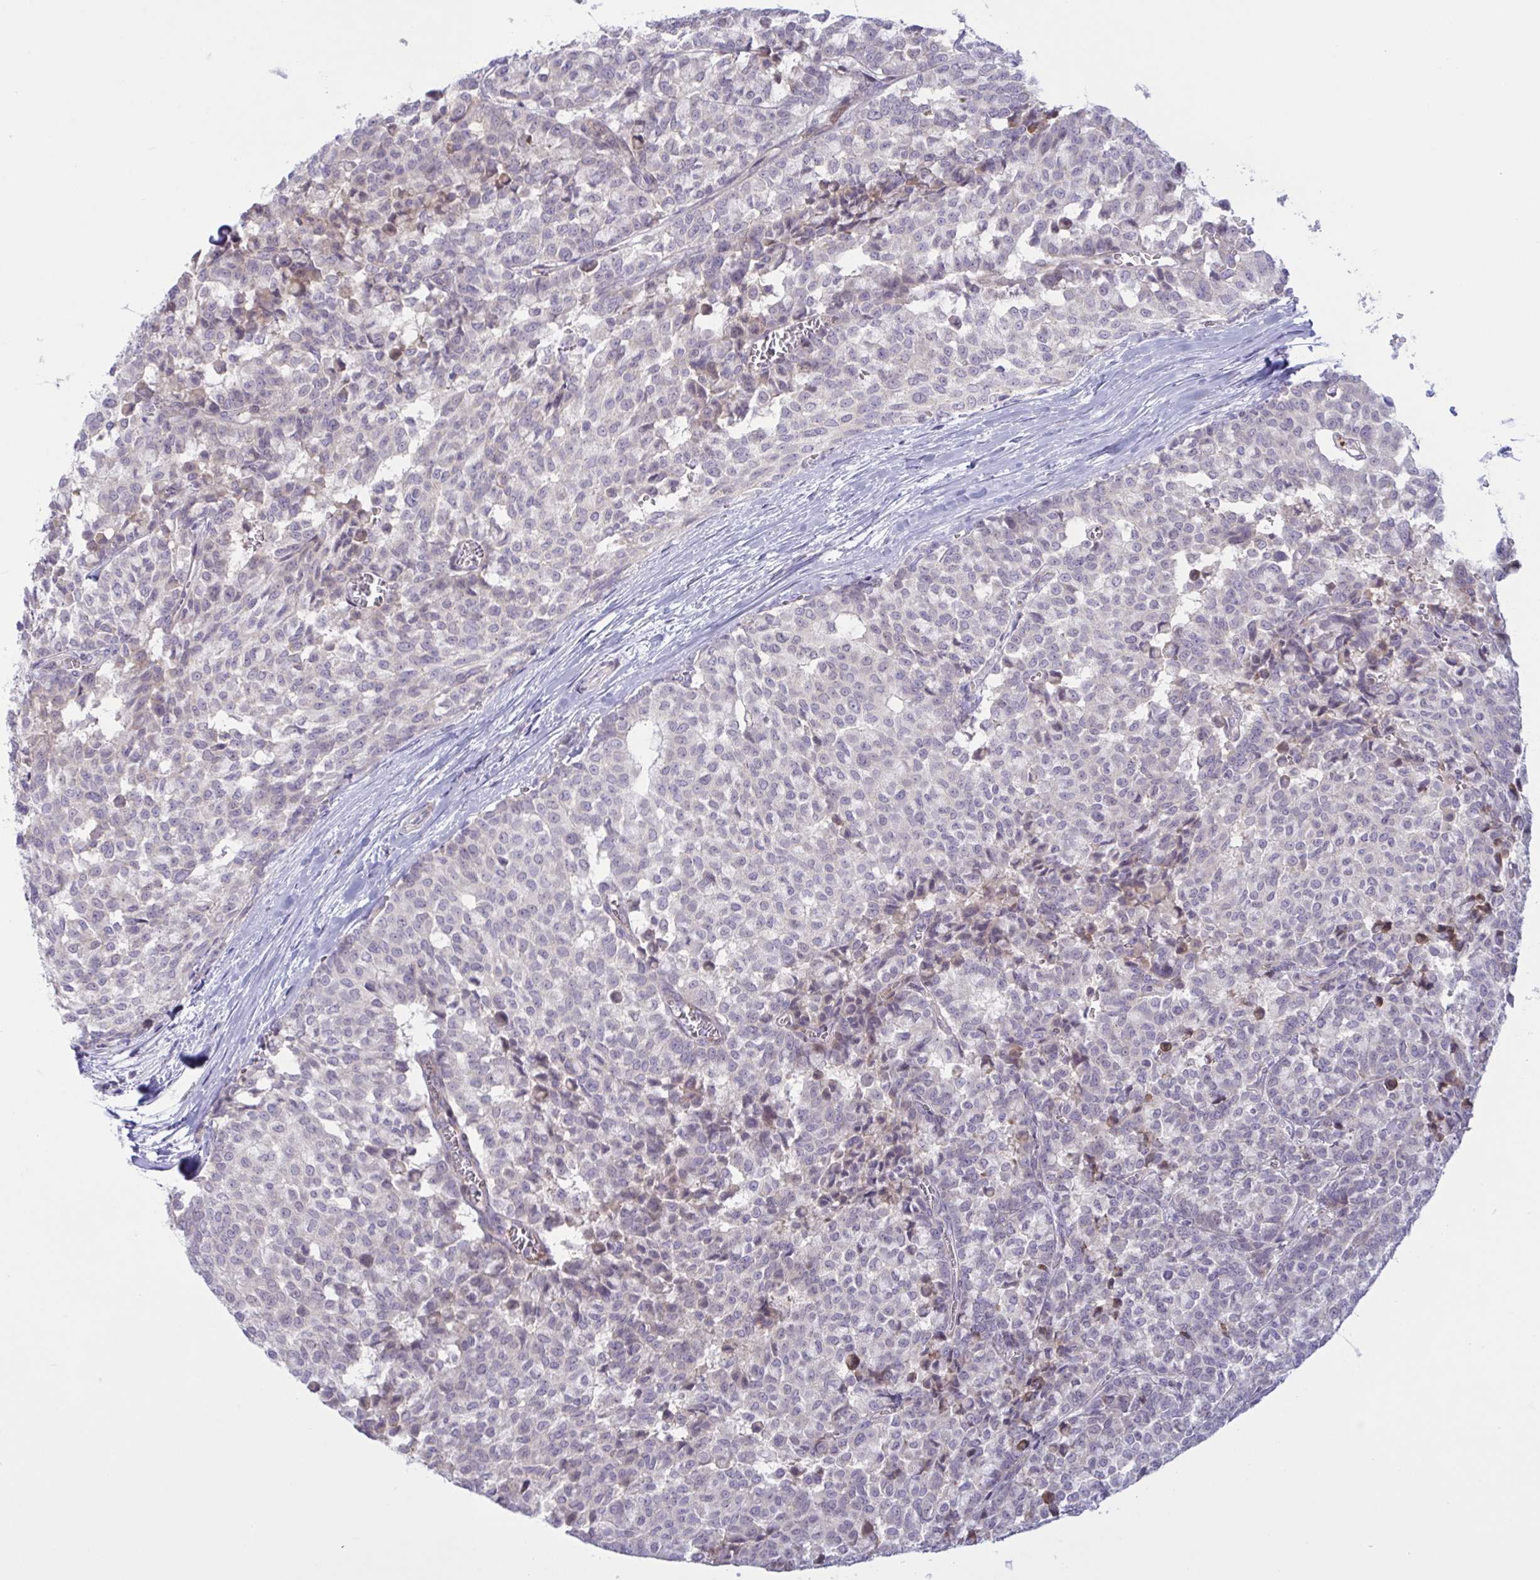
{"staining": {"intensity": "negative", "quantity": "none", "location": "none"}, "tissue": "breast cancer", "cell_type": "Tumor cells", "image_type": "cancer", "snomed": [{"axis": "morphology", "description": "Duct carcinoma"}, {"axis": "topography", "description": "Breast"}], "caption": "The histopathology image exhibits no significant staining in tumor cells of breast cancer (invasive ductal carcinoma).", "gene": "VWC2", "patient": {"sex": "female", "age": 91}}